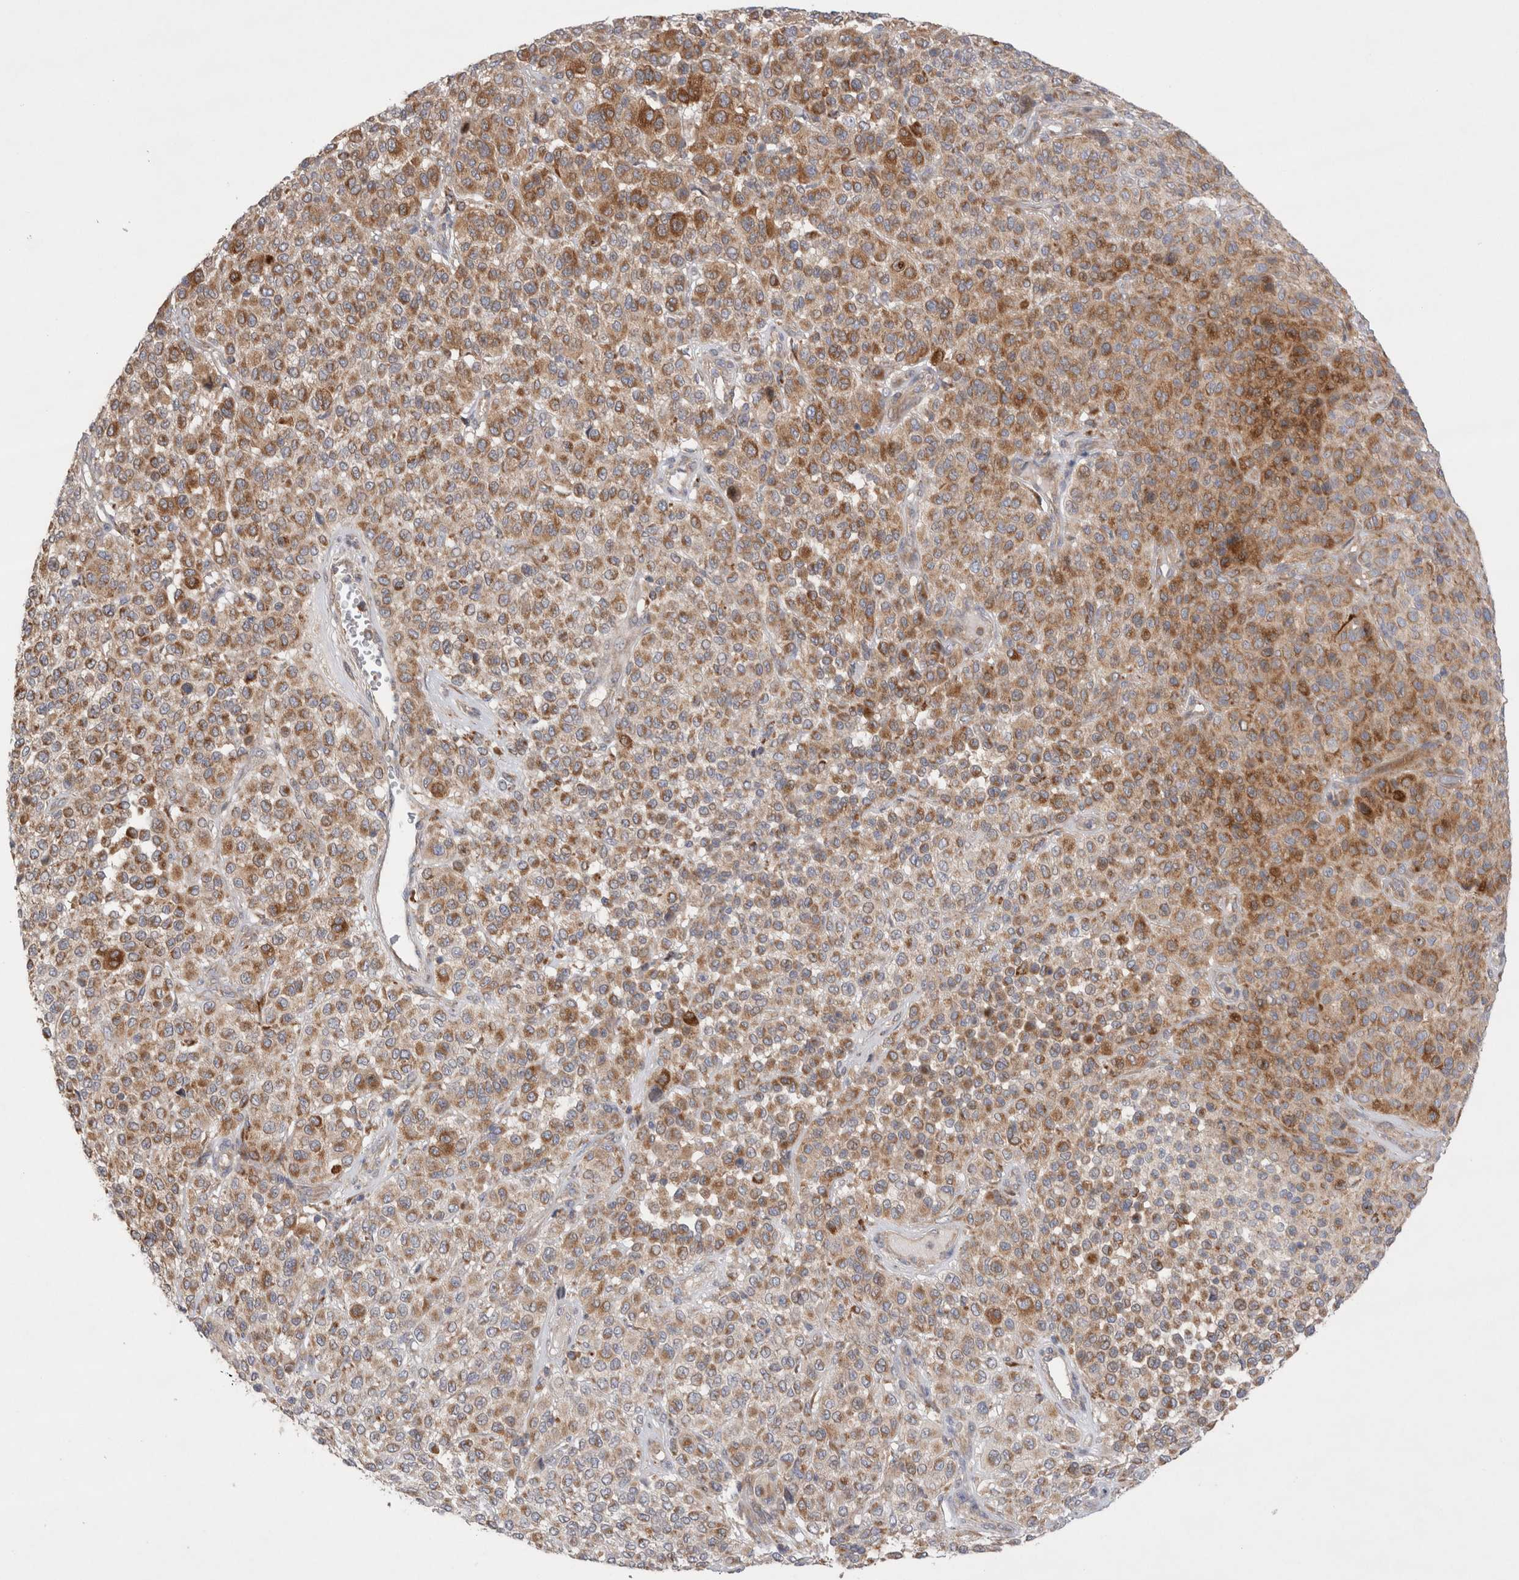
{"staining": {"intensity": "moderate", "quantity": ">75%", "location": "cytoplasmic/membranous"}, "tissue": "melanoma", "cell_type": "Tumor cells", "image_type": "cancer", "snomed": [{"axis": "morphology", "description": "Malignant melanoma, Metastatic site"}, {"axis": "topography", "description": "Pancreas"}], "caption": "Immunohistochemical staining of human malignant melanoma (metastatic site) demonstrates moderate cytoplasmic/membranous protein positivity in about >75% of tumor cells. The protein of interest is shown in brown color, while the nuclei are stained blue.", "gene": "TBC1D16", "patient": {"sex": "female", "age": 30}}